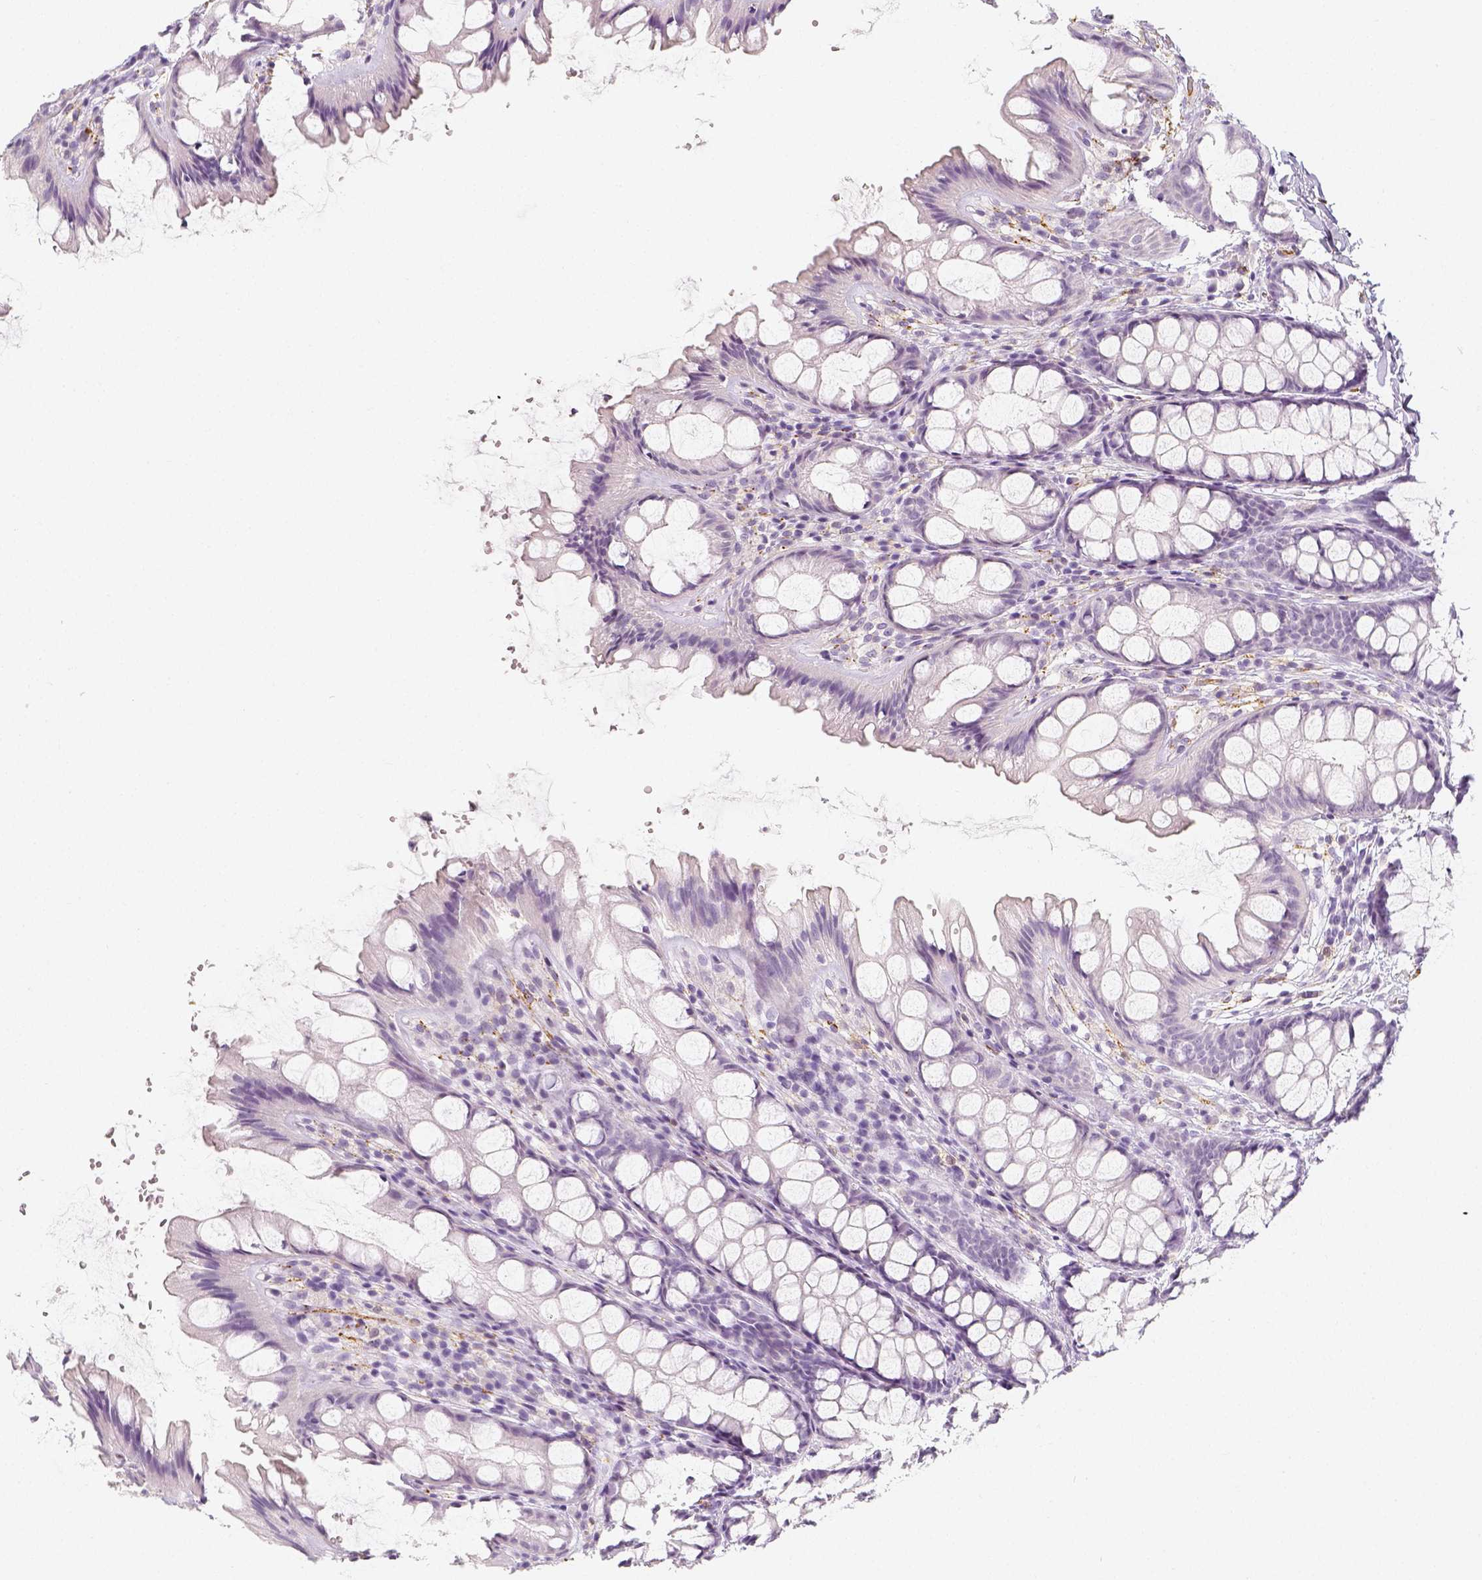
{"staining": {"intensity": "negative", "quantity": "none", "location": "none"}, "tissue": "colon", "cell_type": "Endothelial cells", "image_type": "normal", "snomed": [{"axis": "morphology", "description": "Normal tissue, NOS"}, {"axis": "topography", "description": "Colon"}], "caption": "Protein analysis of benign colon displays no significant staining in endothelial cells. Nuclei are stained in blue.", "gene": "NECAB2", "patient": {"sex": "male", "age": 47}}